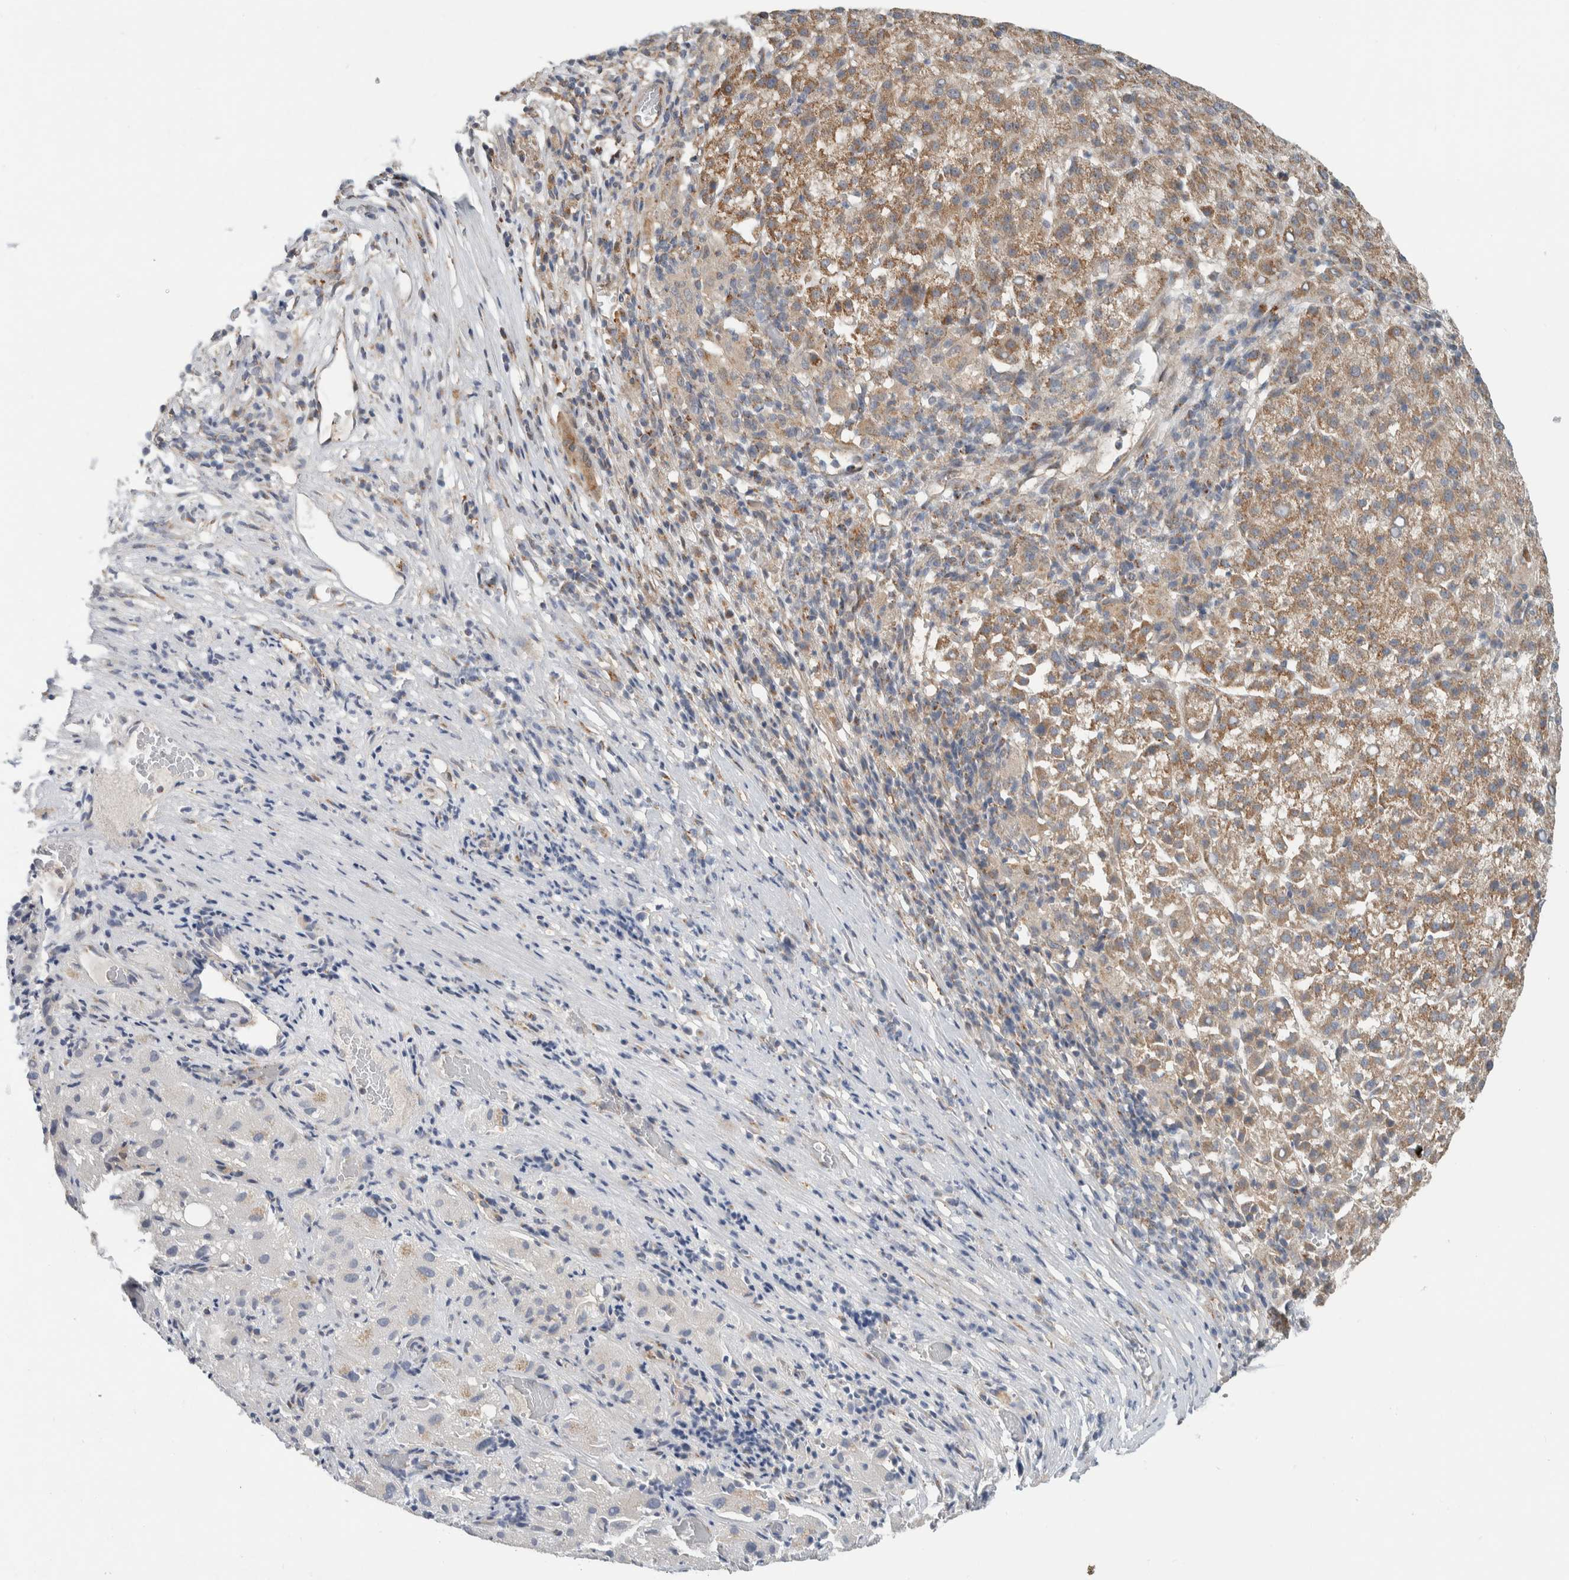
{"staining": {"intensity": "moderate", "quantity": ">75%", "location": "cytoplasmic/membranous"}, "tissue": "liver cancer", "cell_type": "Tumor cells", "image_type": "cancer", "snomed": [{"axis": "morphology", "description": "Carcinoma, Hepatocellular, NOS"}, {"axis": "topography", "description": "Liver"}], "caption": "This histopathology image exhibits hepatocellular carcinoma (liver) stained with immunohistochemistry to label a protein in brown. The cytoplasmic/membranous of tumor cells show moderate positivity for the protein. Nuclei are counter-stained blue.", "gene": "RERE", "patient": {"sex": "female", "age": 58}}